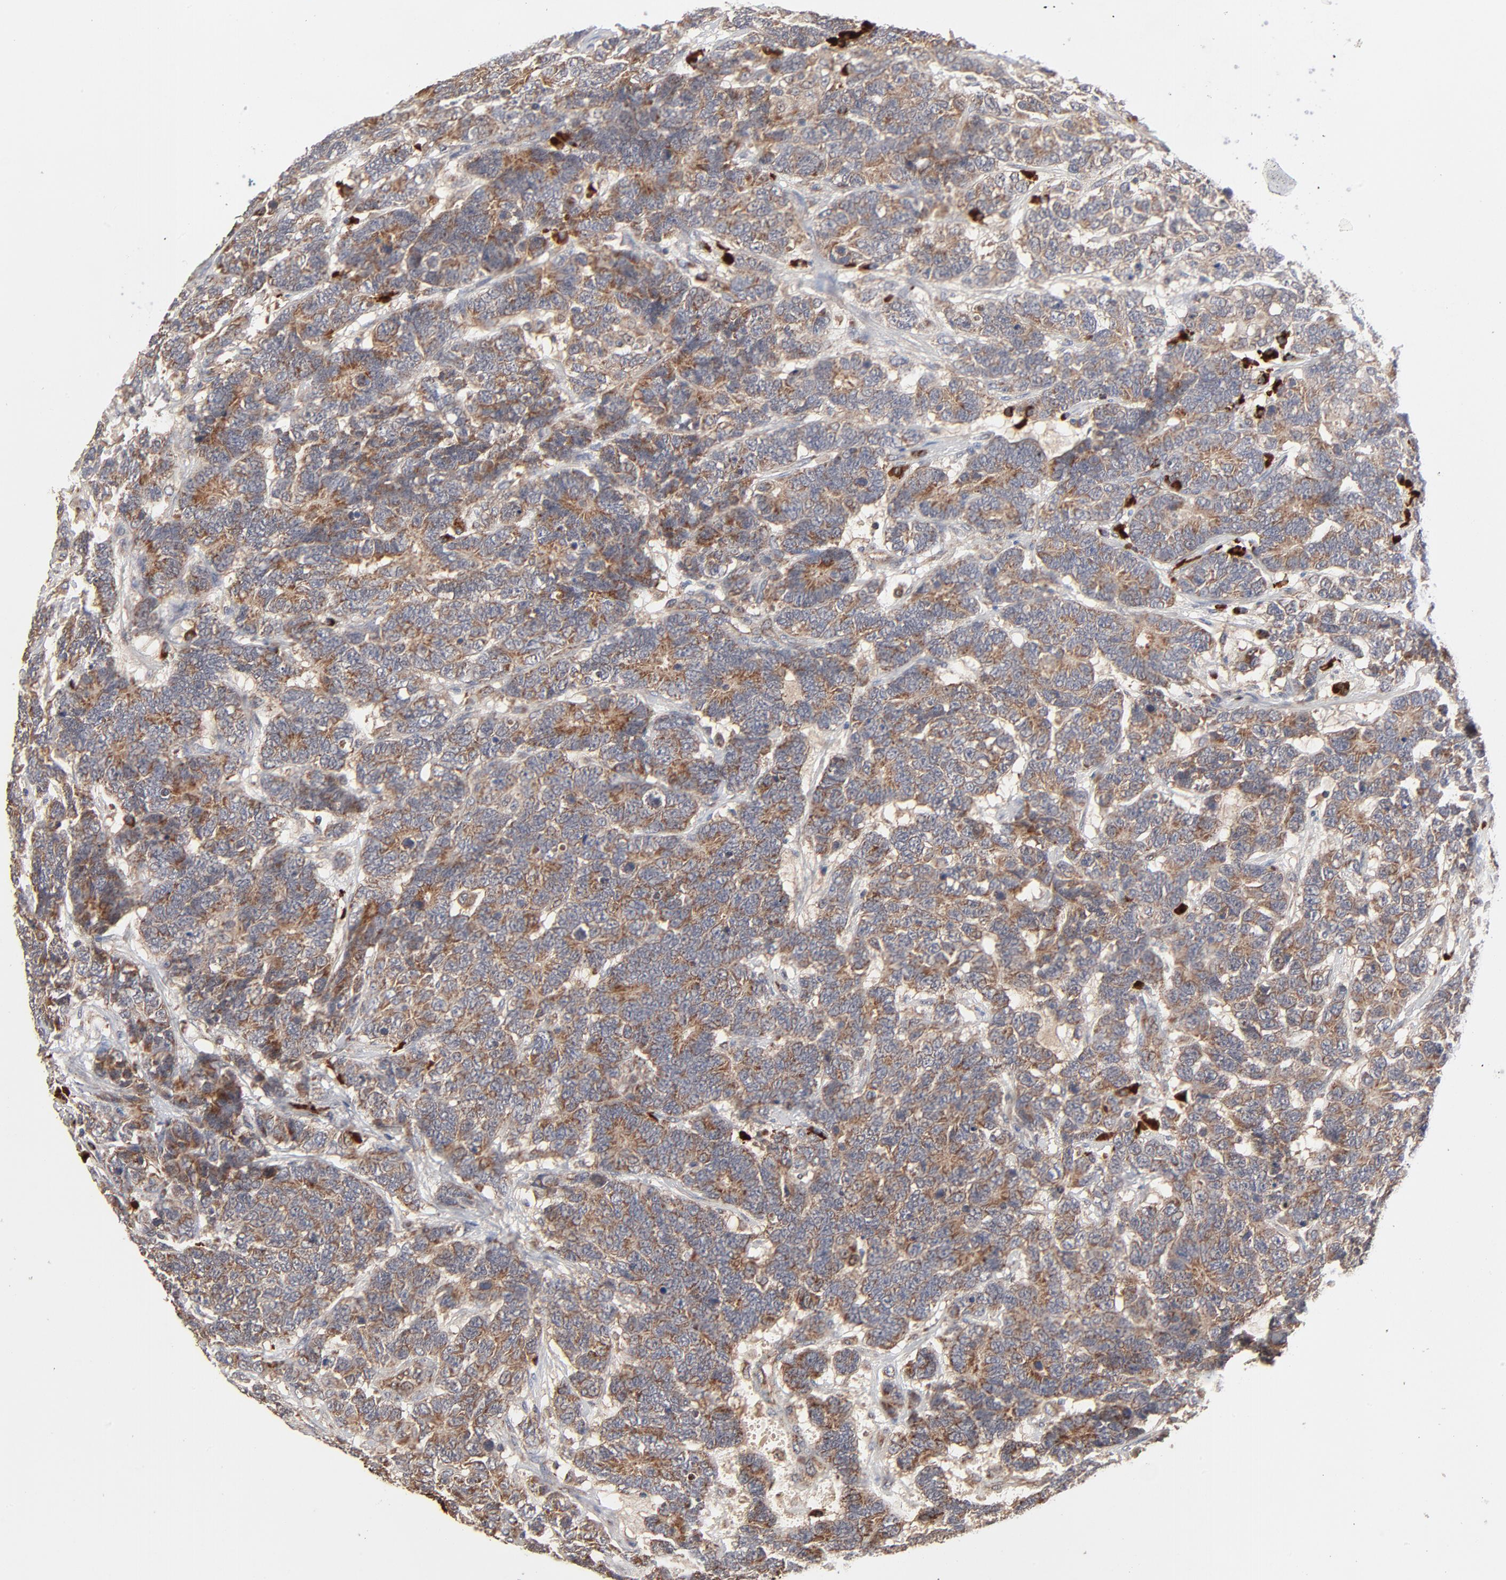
{"staining": {"intensity": "strong", "quantity": ">75%", "location": "cytoplasmic/membranous"}, "tissue": "testis cancer", "cell_type": "Tumor cells", "image_type": "cancer", "snomed": [{"axis": "morphology", "description": "Carcinoma, Embryonal, NOS"}, {"axis": "topography", "description": "Testis"}], "caption": "DAB immunohistochemical staining of human embryonal carcinoma (testis) shows strong cytoplasmic/membranous protein staining in about >75% of tumor cells.", "gene": "ABLIM3", "patient": {"sex": "male", "age": 26}}